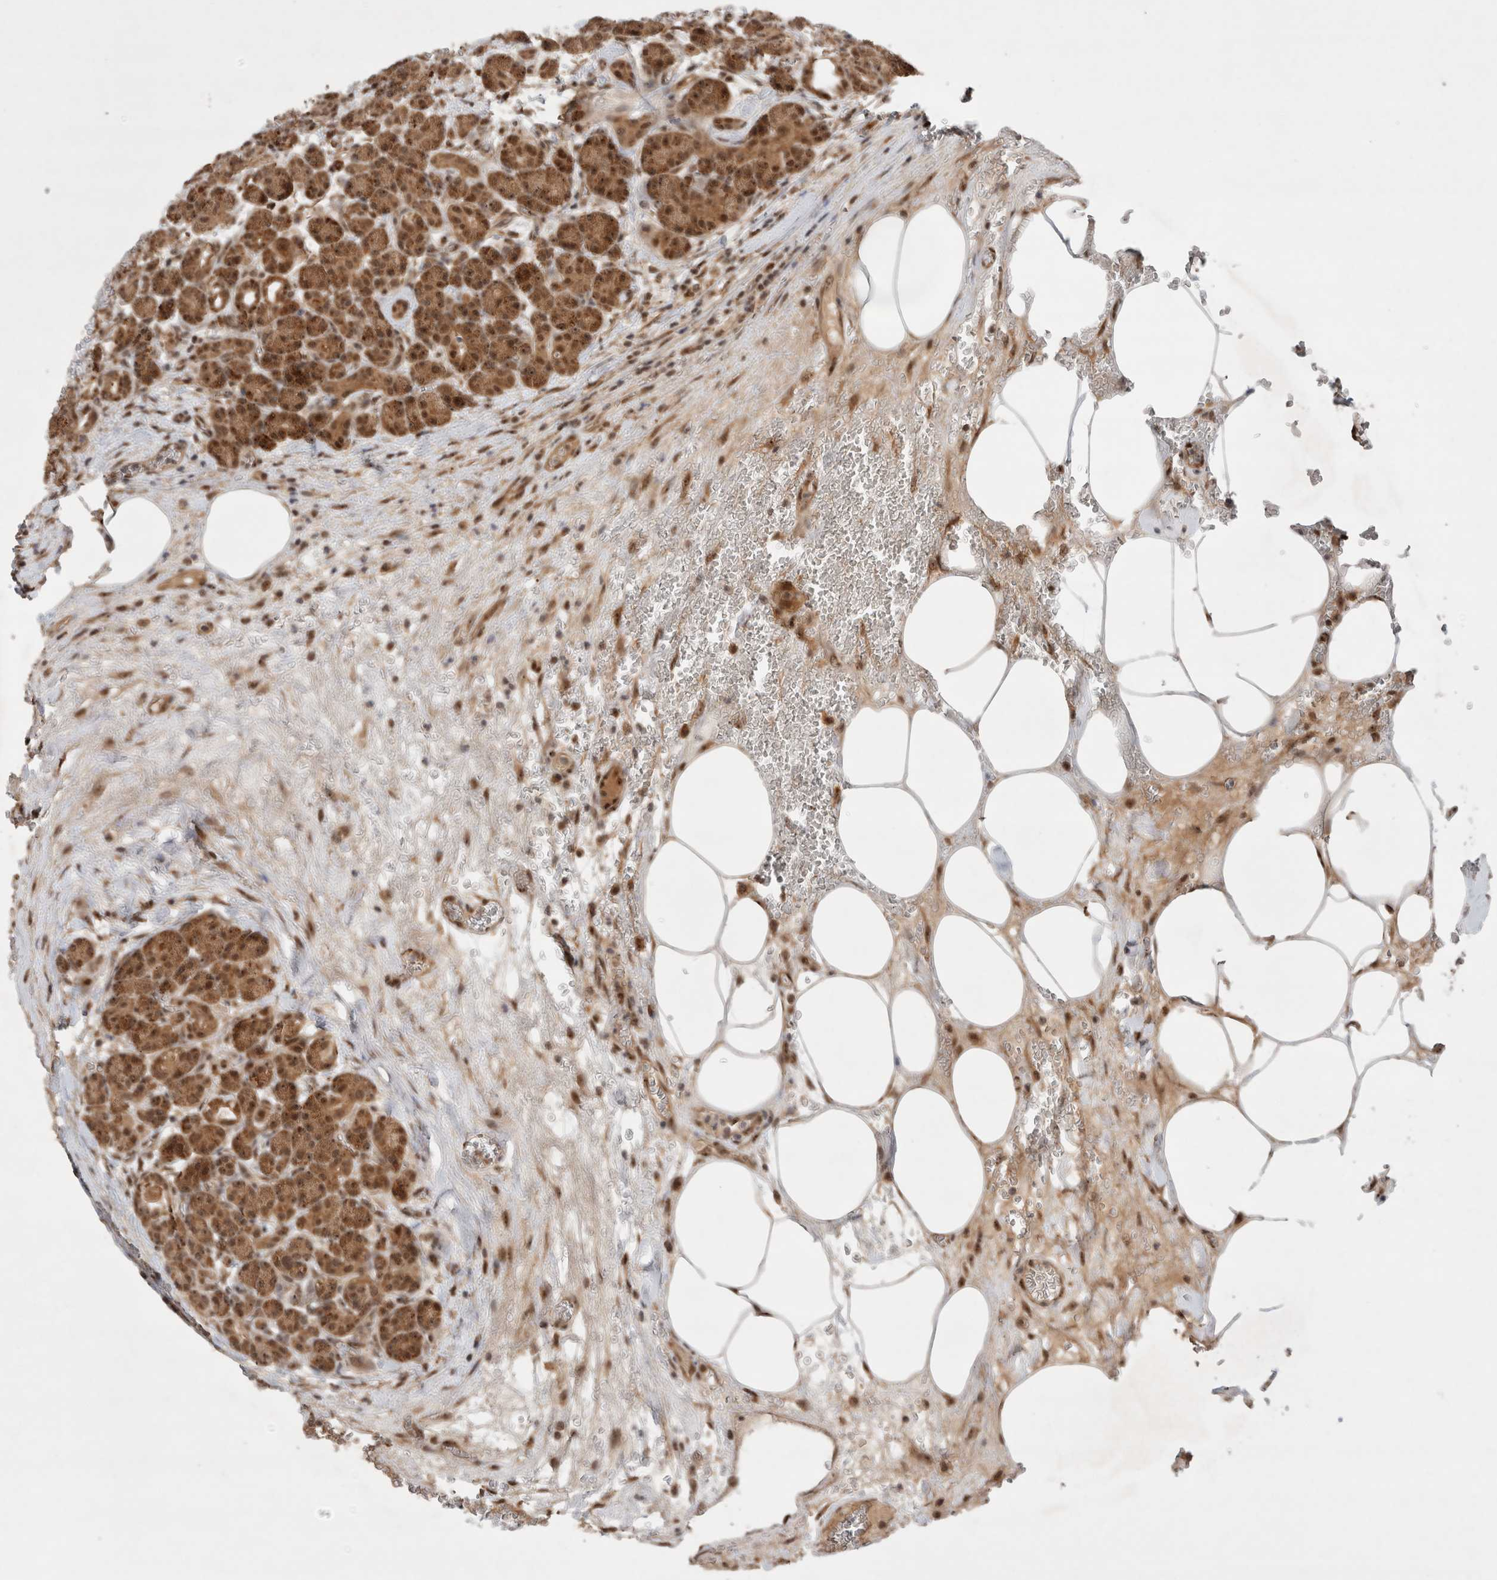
{"staining": {"intensity": "moderate", "quantity": ">75%", "location": "cytoplasmic/membranous,nuclear"}, "tissue": "pancreas", "cell_type": "Exocrine glandular cells", "image_type": "normal", "snomed": [{"axis": "morphology", "description": "Normal tissue, NOS"}, {"axis": "topography", "description": "Pancreas"}], "caption": "IHC (DAB (3,3'-diaminobenzidine)) staining of normal pancreas demonstrates moderate cytoplasmic/membranous,nuclear protein expression in approximately >75% of exocrine glandular cells. Nuclei are stained in blue.", "gene": "MPHOSPH6", "patient": {"sex": "male", "age": 63}}